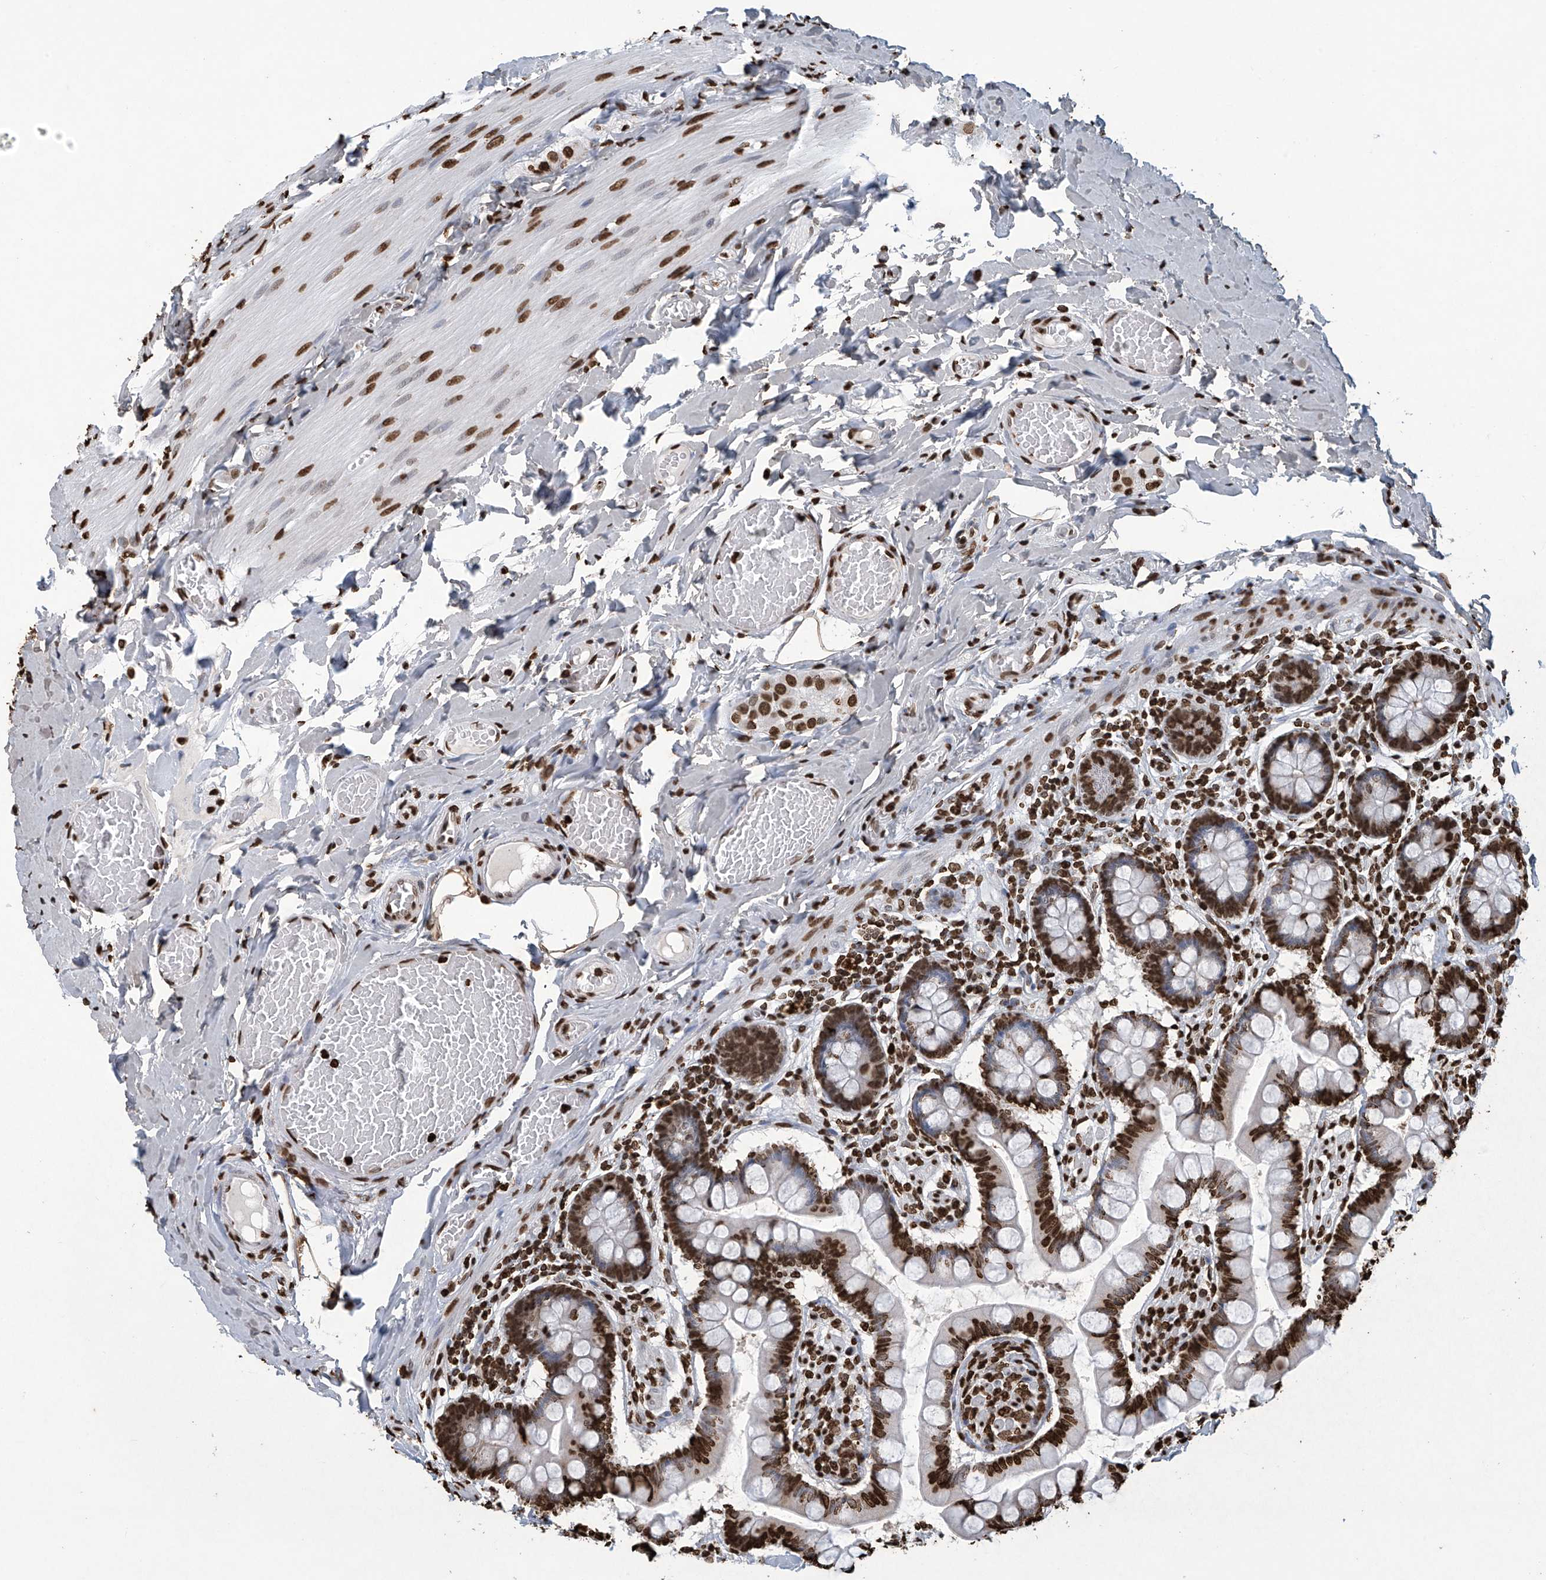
{"staining": {"intensity": "strong", "quantity": ">75%", "location": "nuclear"}, "tissue": "small intestine", "cell_type": "Glandular cells", "image_type": "normal", "snomed": [{"axis": "morphology", "description": "Normal tissue, NOS"}, {"axis": "topography", "description": "Small intestine"}], "caption": "DAB immunohistochemical staining of benign human small intestine demonstrates strong nuclear protein positivity in approximately >75% of glandular cells.", "gene": "H3", "patient": {"sex": "male", "age": 41}}